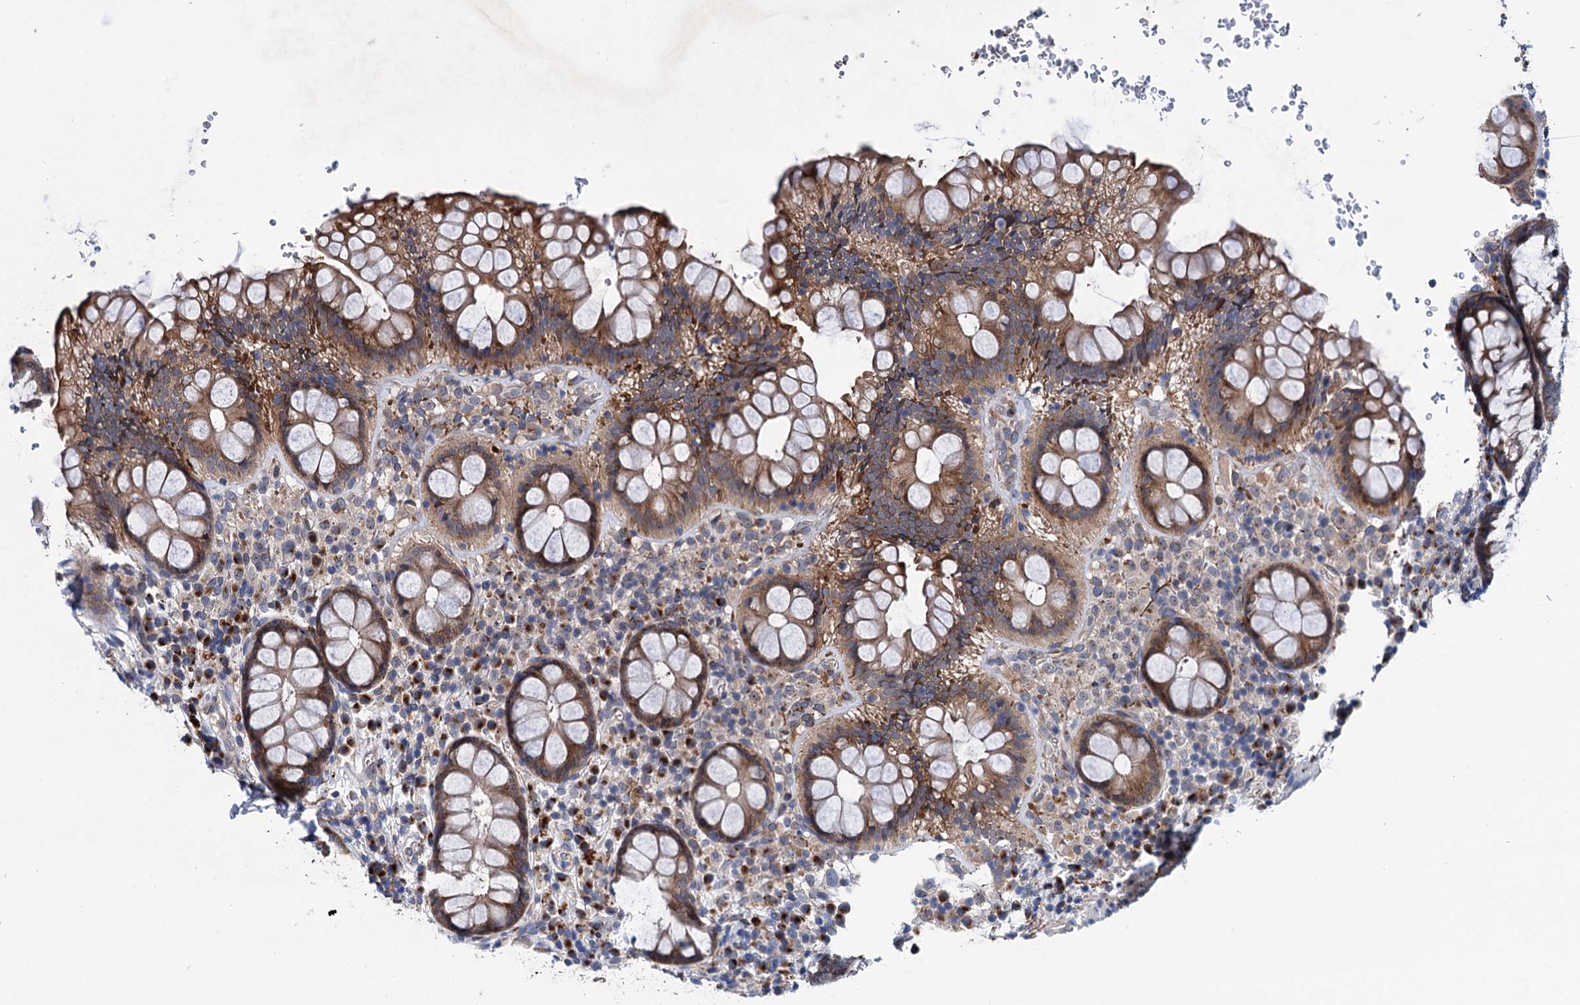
{"staining": {"intensity": "moderate", "quantity": ">75%", "location": "cytoplasmic/membranous"}, "tissue": "rectum", "cell_type": "Glandular cells", "image_type": "normal", "snomed": [{"axis": "morphology", "description": "Normal tissue, NOS"}, {"axis": "topography", "description": "Rectum"}], "caption": "Immunohistochemical staining of unremarkable human rectum reveals >75% levels of moderate cytoplasmic/membranous protein expression in about >75% of glandular cells.", "gene": "EYA4", "patient": {"sex": "male", "age": 83}}